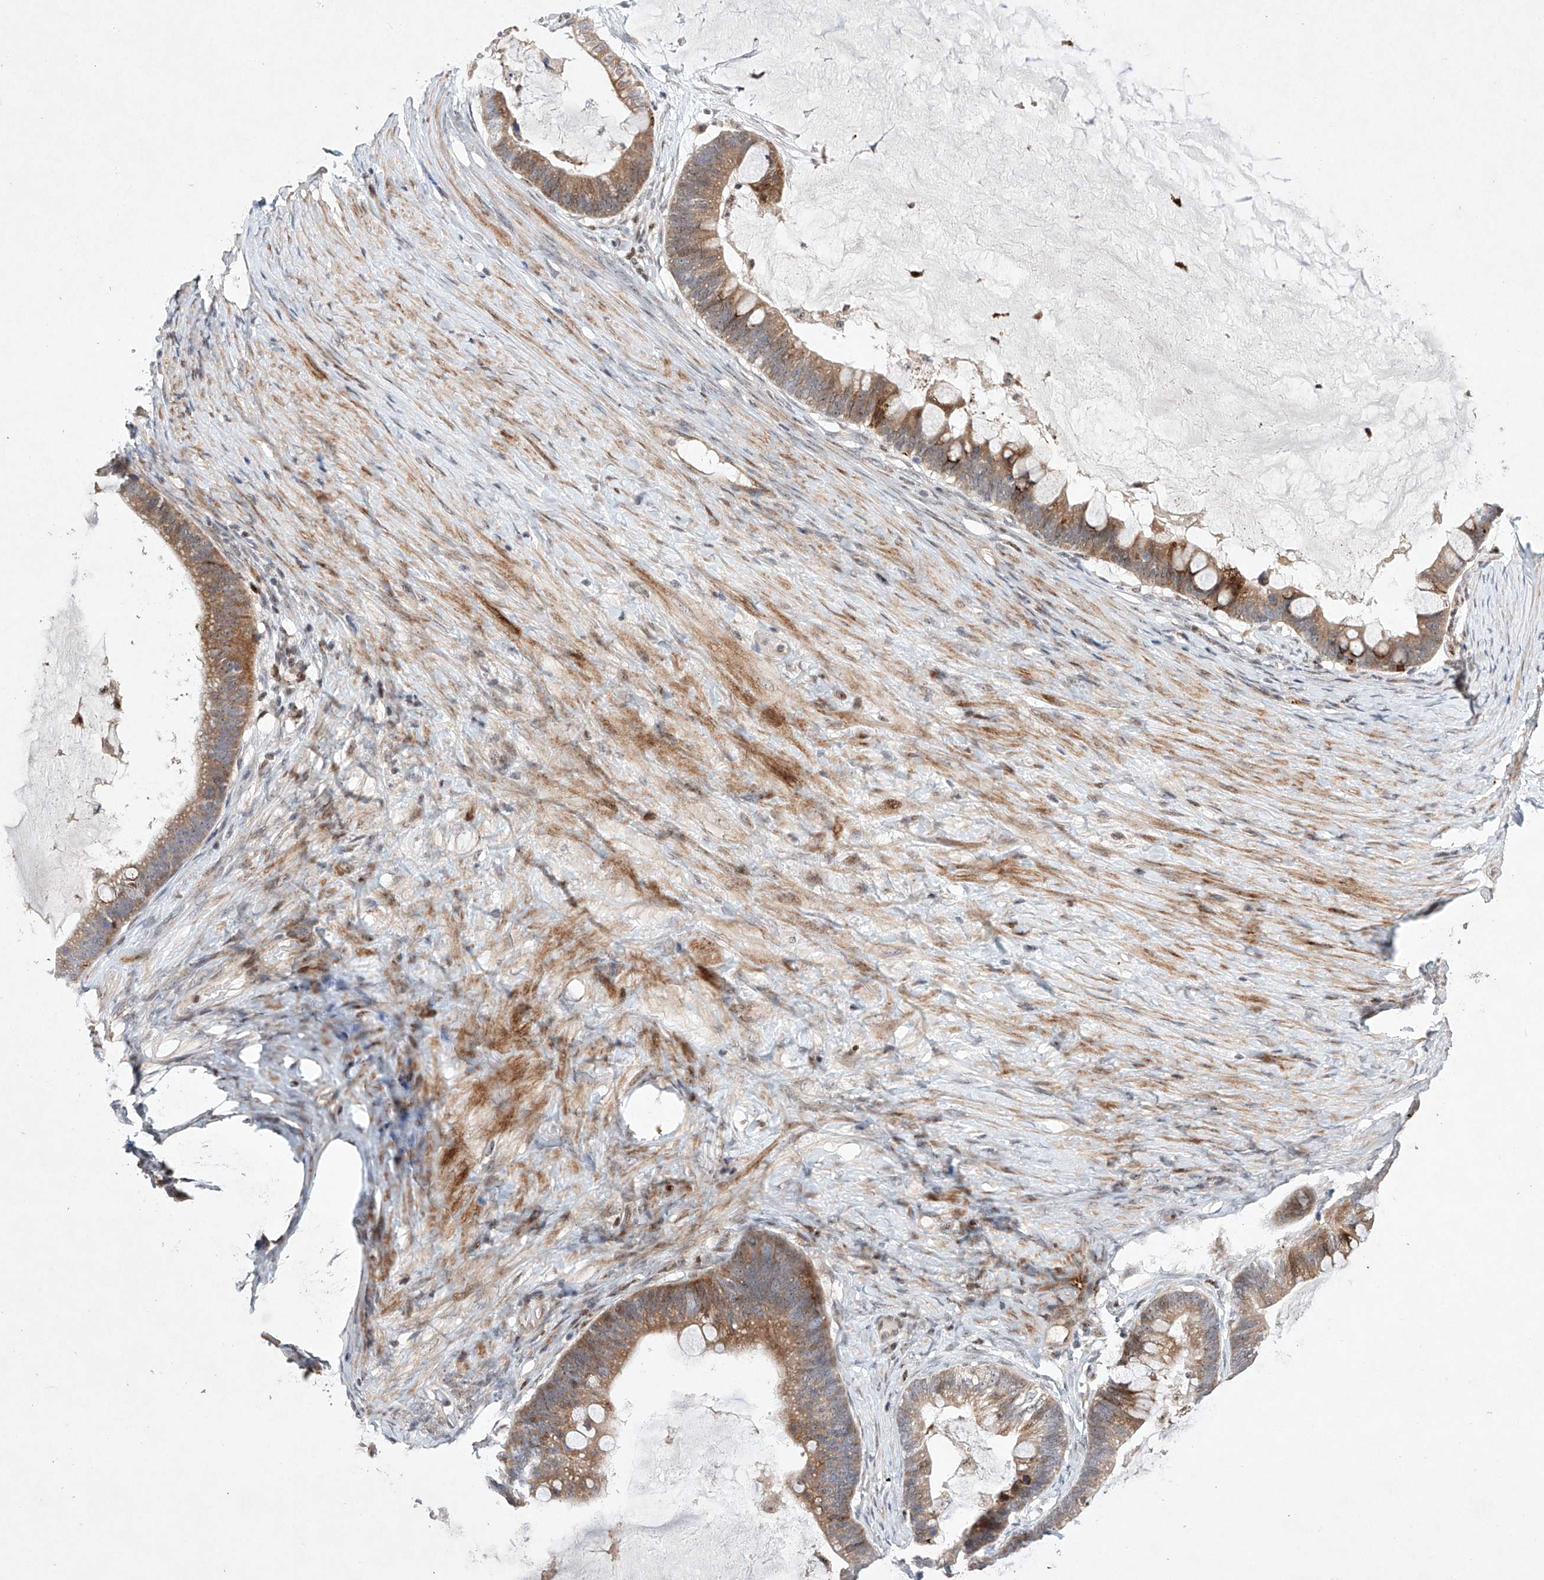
{"staining": {"intensity": "moderate", "quantity": ">75%", "location": "cytoplasmic/membranous"}, "tissue": "ovarian cancer", "cell_type": "Tumor cells", "image_type": "cancer", "snomed": [{"axis": "morphology", "description": "Cystadenocarcinoma, mucinous, NOS"}, {"axis": "topography", "description": "Ovary"}], "caption": "Moderate cytoplasmic/membranous expression is identified in approximately >75% of tumor cells in mucinous cystadenocarcinoma (ovarian).", "gene": "AFG1L", "patient": {"sex": "female", "age": 61}}